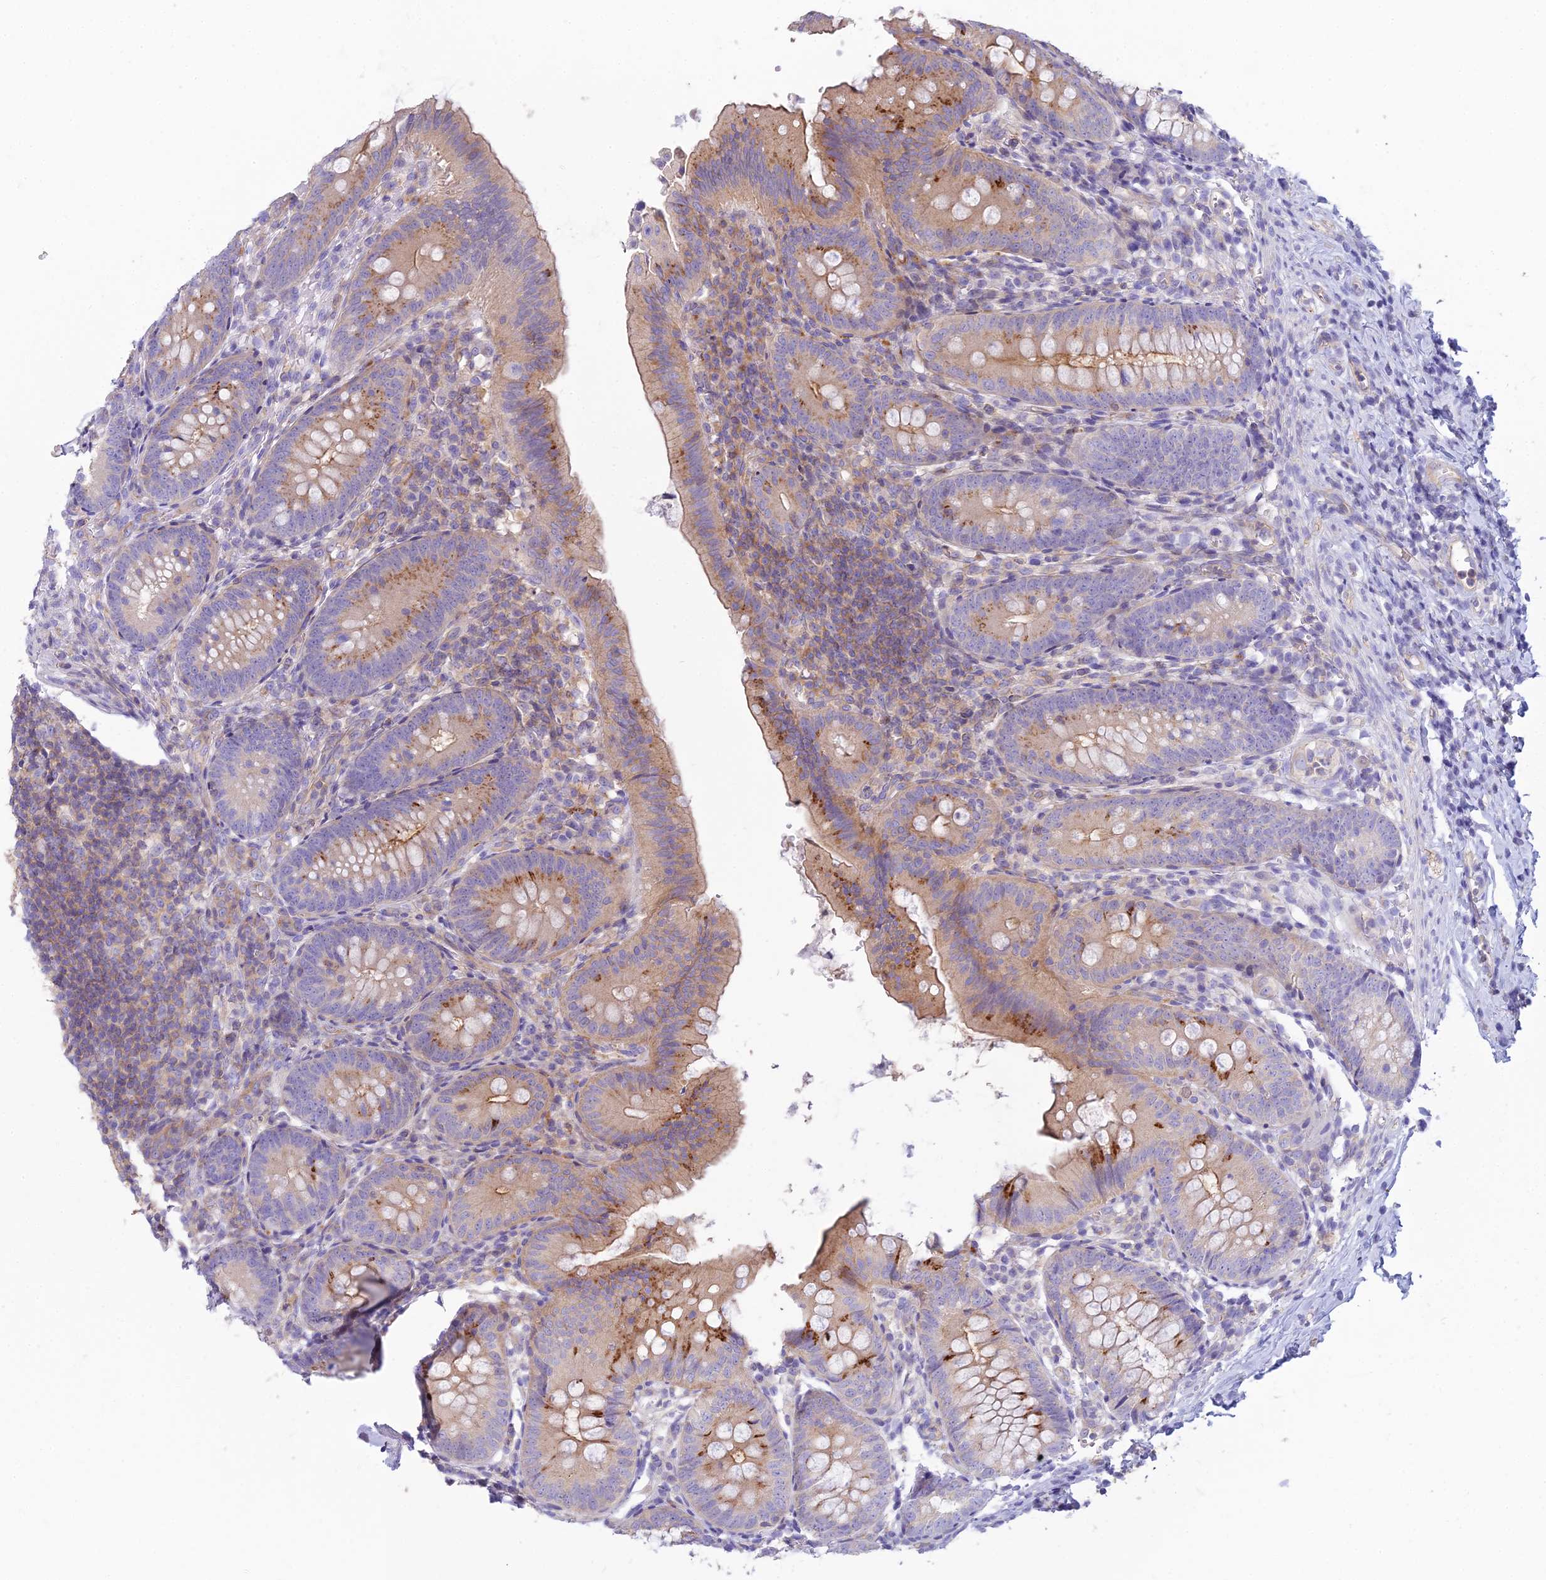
{"staining": {"intensity": "moderate", "quantity": "25%-75%", "location": "cytoplasmic/membranous"}, "tissue": "appendix", "cell_type": "Glandular cells", "image_type": "normal", "snomed": [{"axis": "morphology", "description": "Normal tissue, NOS"}, {"axis": "topography", "description": "Appendix"}], "caption": "Glandular cells show moderate cytoplasmic/membranous positivity in approximately 25%-75% of cells in unremarkable appendix. The staining was performed using DAB, with brown indicating positive protein expression. Nuclei are stained blue with hematoxylin.", "gene": "SMIM24", "patient": {"sex": "male", "age": 1}}